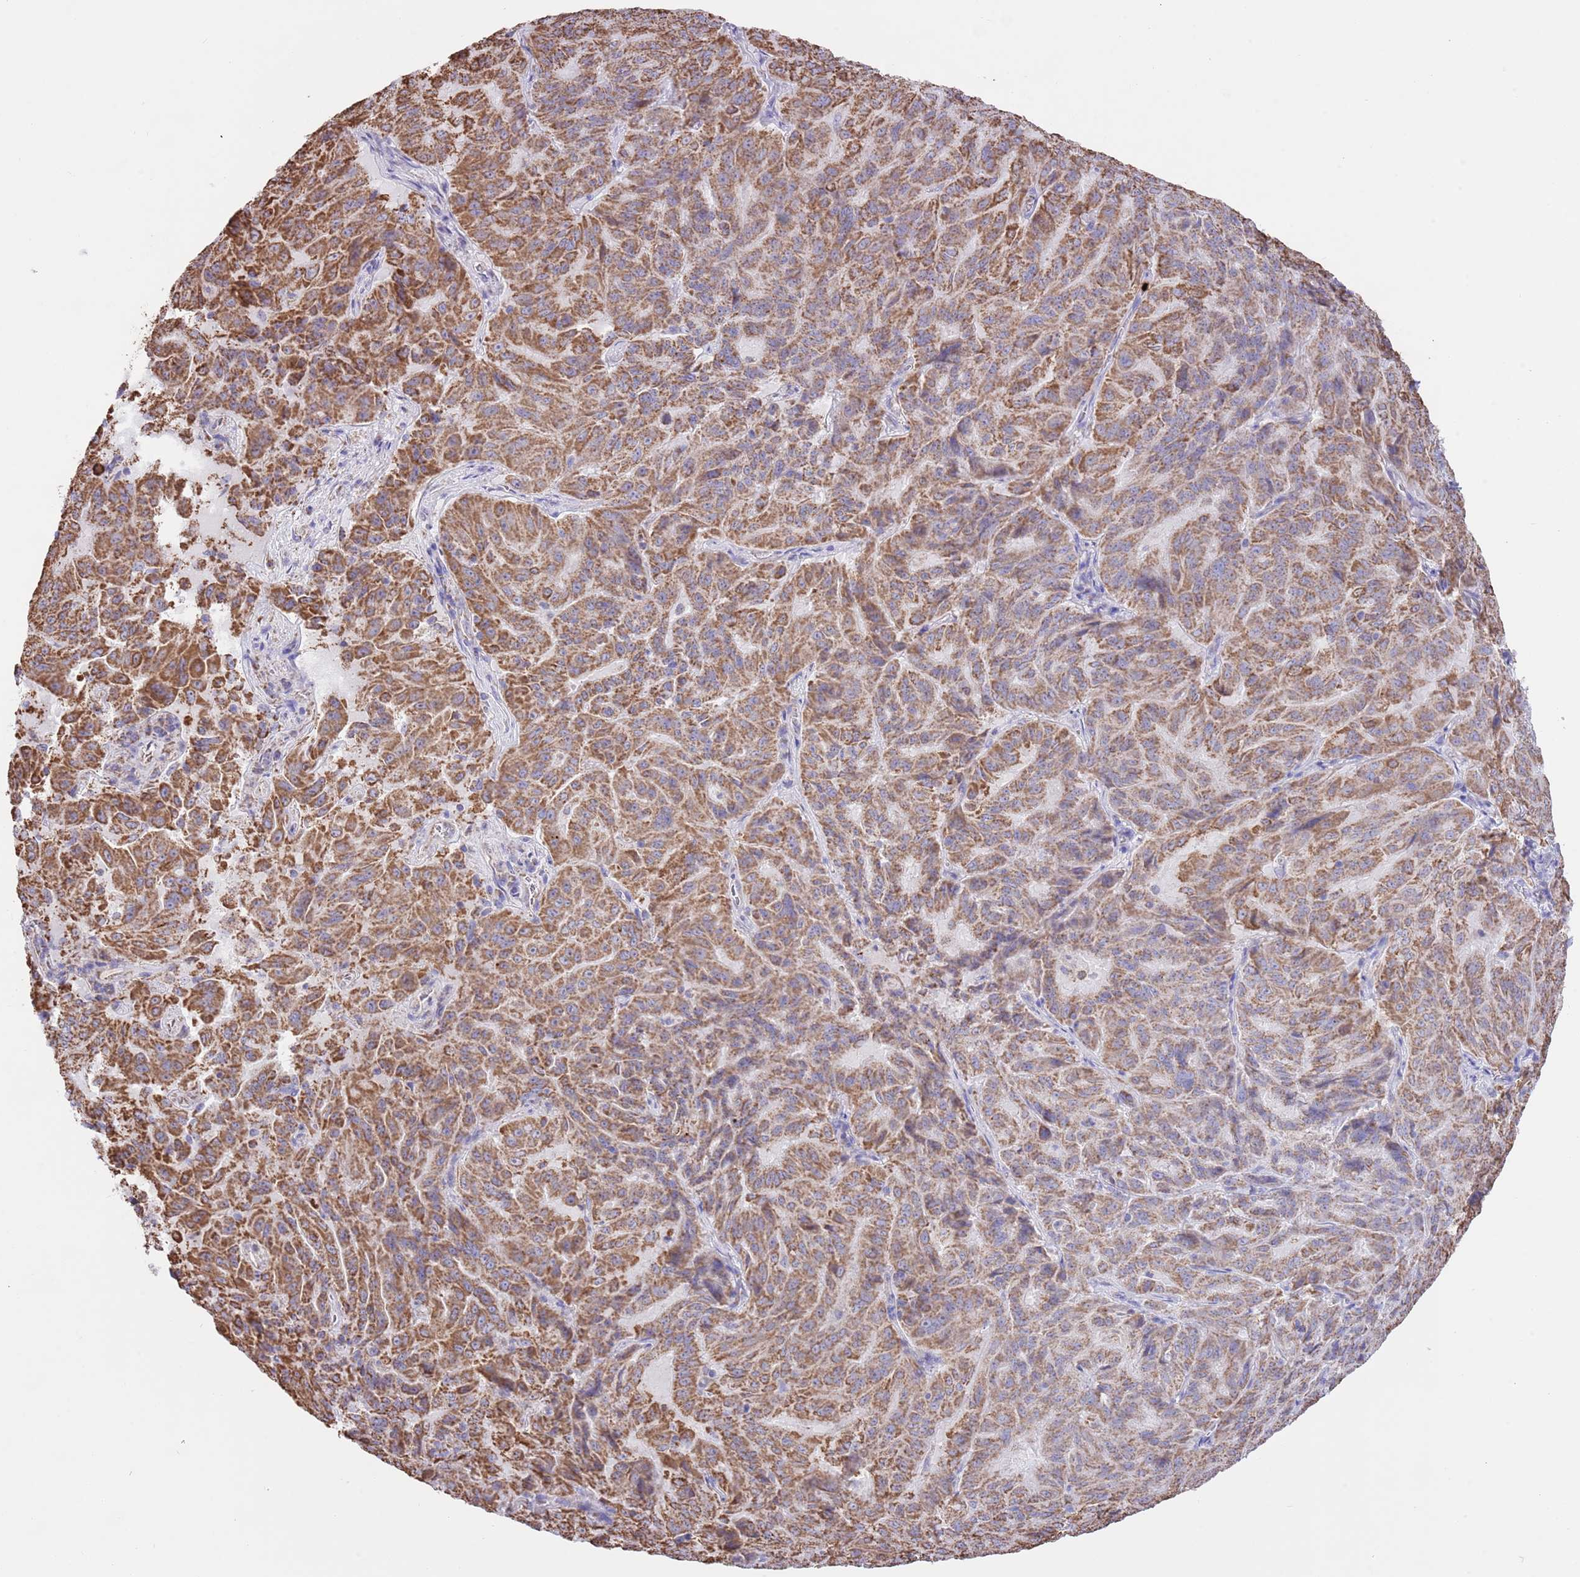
{"staining": {"intensity": "moderate", "quantity": ">75%", "location": "cytoplasmic/membranous"}, "tissue": "pancreatic cancer", "cell_type": "Tumor cells", "image_type": "cancer", "snomed": [{"axis": "morphology", "description": "Adenocarcinoma, NOS"}, {"axis": "topography", "description": "Pancreas"}], "caption": "Adenocarcinoma (pancreatic) stained for a protein (brown) exhibits moderate cytoplasmic/membranous positive expression in approximately >75% of tumor cells.", "gene": "TEKTIP1", "patient": {"sex": "male", "age": 63}}